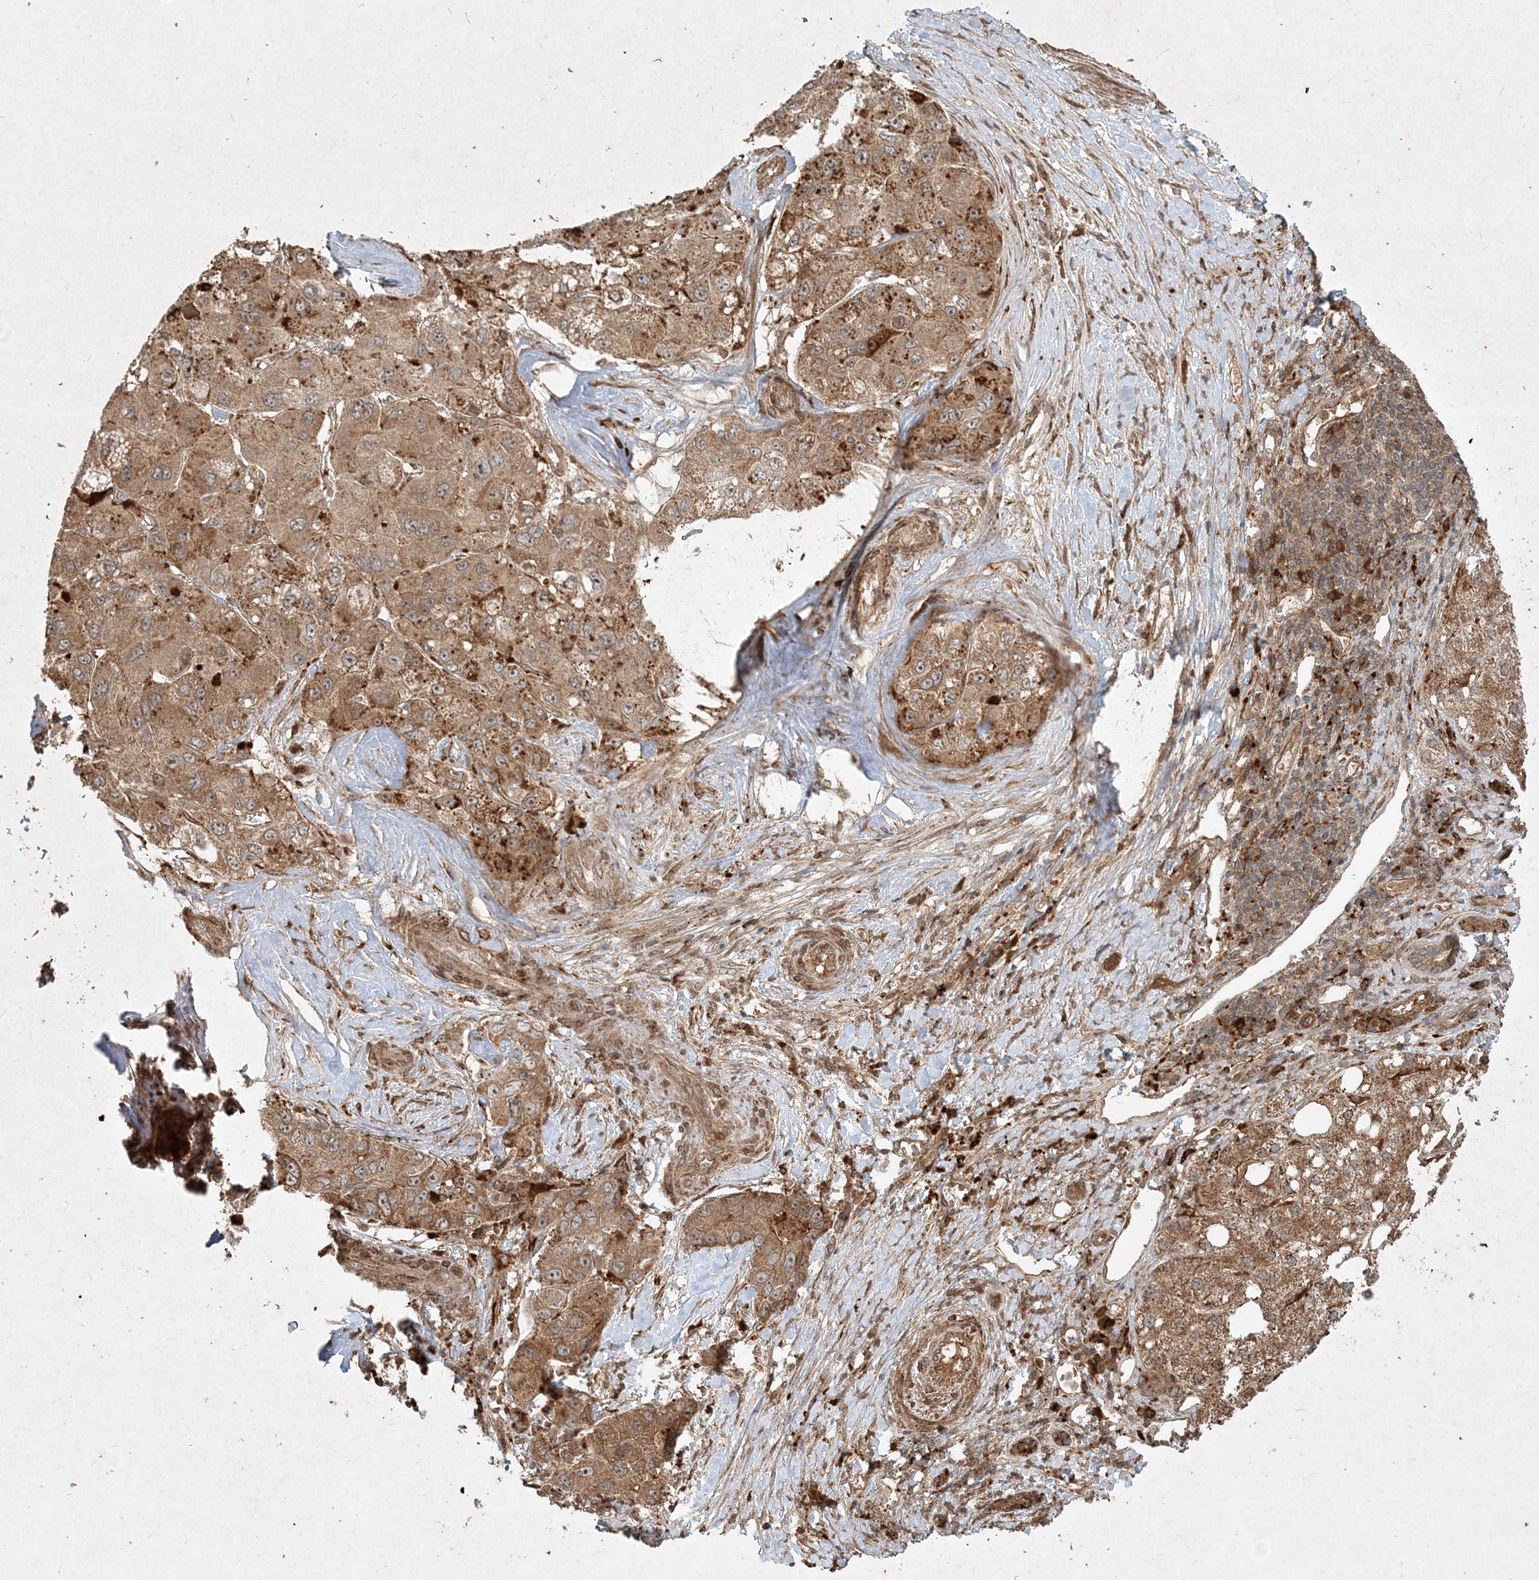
{"staining": {"intensity": "moderate", "quantity": ">75%", "location": "cytoplasmic/membranous"}, "tissue": "liver cancer", "cell_type": "Tumor cells", "image_type": "cancer", "snomed": [{"axis": "morphology", "description": "Carcinoma, Hepatocellular, NOS"}, {"axis": "topography", "description": "Liver"}], "caption": "Immunohistochemical staining of human hepatocellular carcinoma (liver) displays medium levels of moderate cytoplasmic/membranous staining in about >75% of tumor cells.", "gene": "NARS1", "patient": {"sex": "male", "age": 80}}